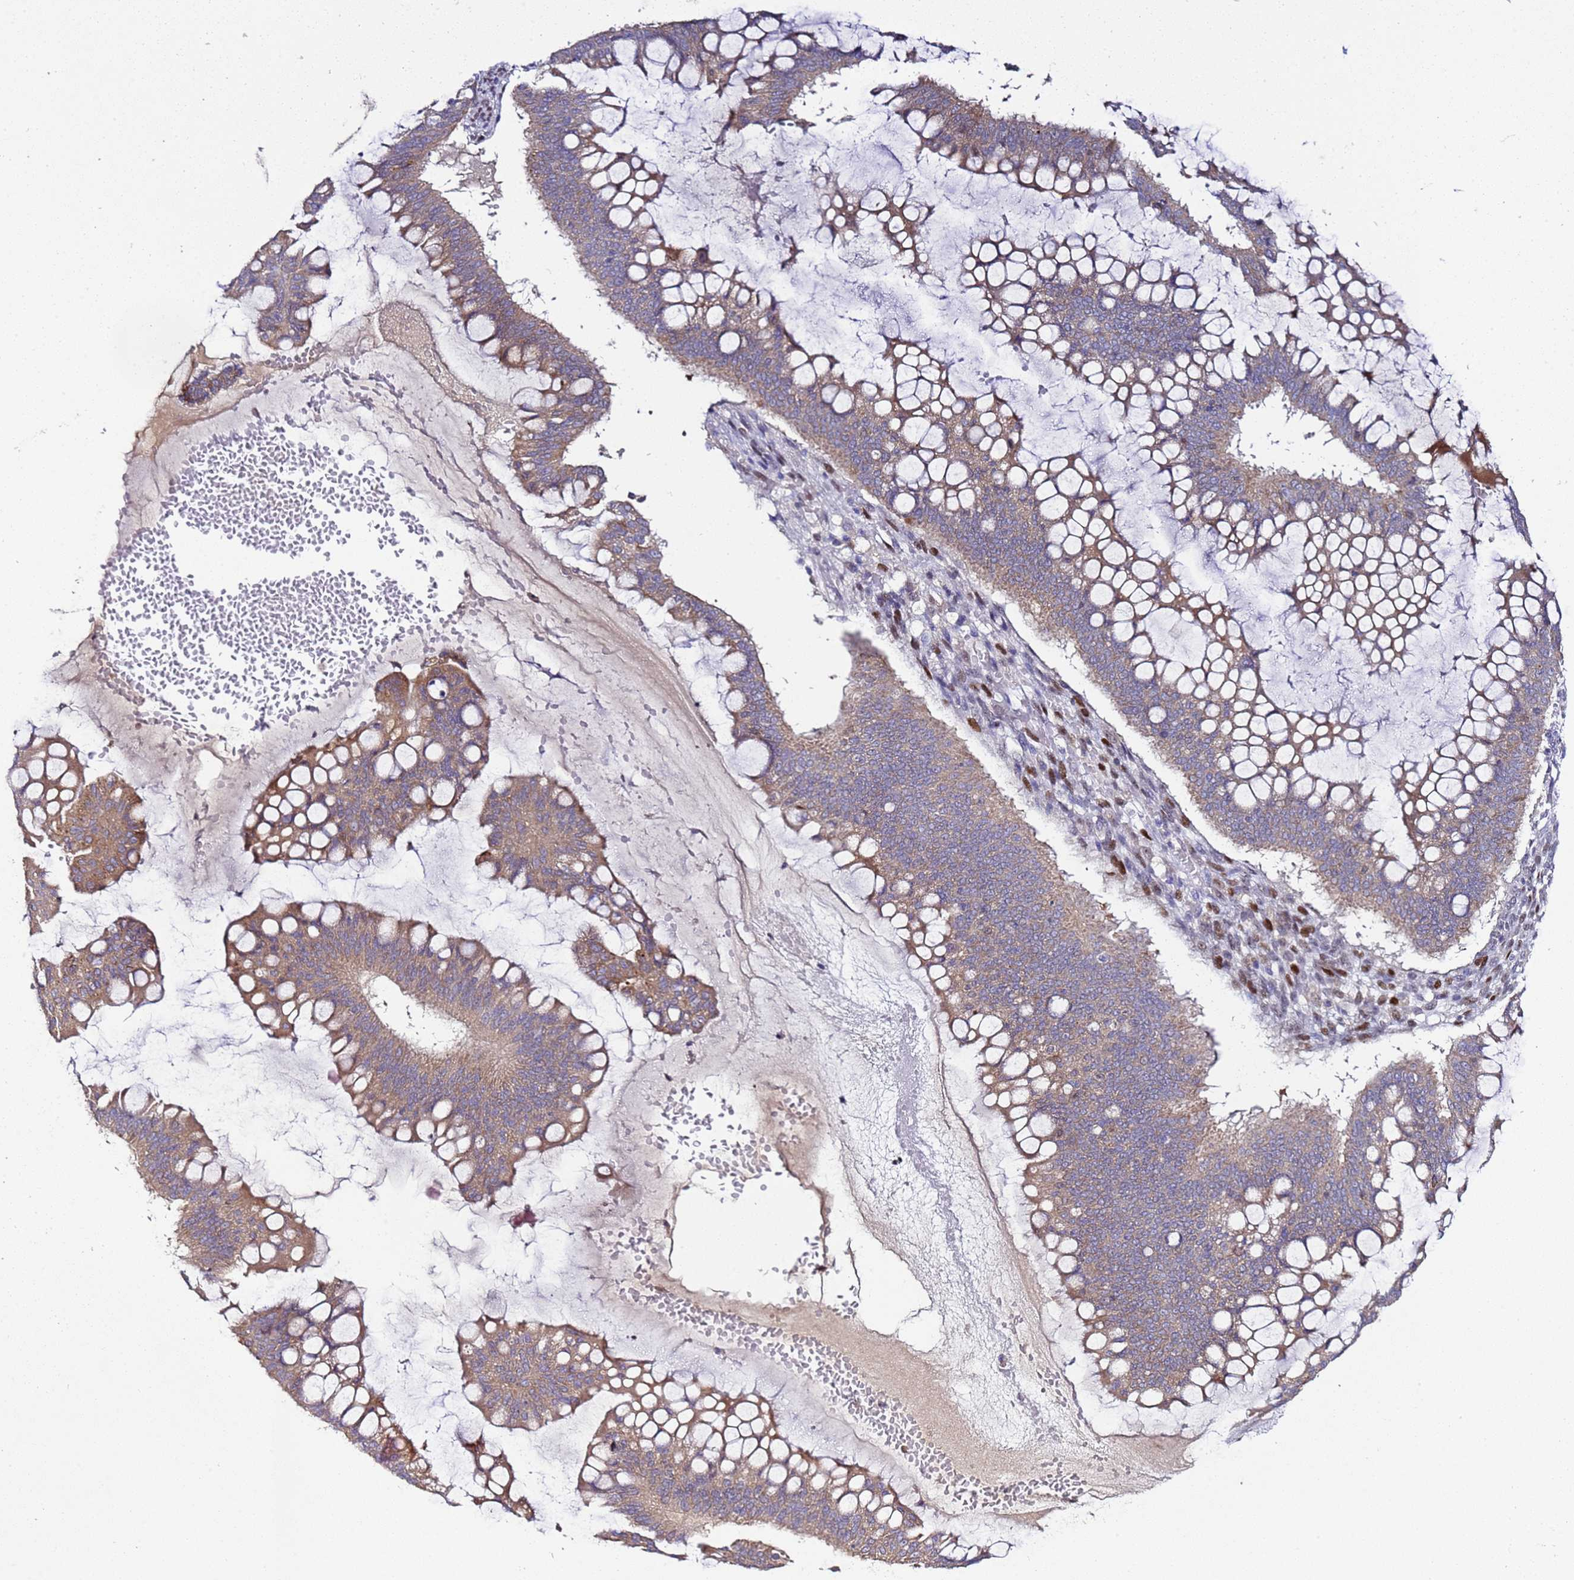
{"staining": {"intensity": "weak", "quantity": ">75%", "location": "cytoplasmic/membranous"}, "tissue": "ovarian cancer", "cell_type": "Tumor cells", "image_type": "cancer", "snomed": [{"axis": "morphology", "description": "Cystadenocarcinoma, mucinous, NOS"}, {"axis": "topography", "description": "Ovary"}], "caption": "Approximately >75% of tumor cells in ovarian cancer (mucinous cystadenocarcinoma) reveal weak cytoplasmic/membranous protein staining as visualized by brown immunohistochemical staining.", "gene": "ALG3", "patient": {"sex": "female", "age": 73}}